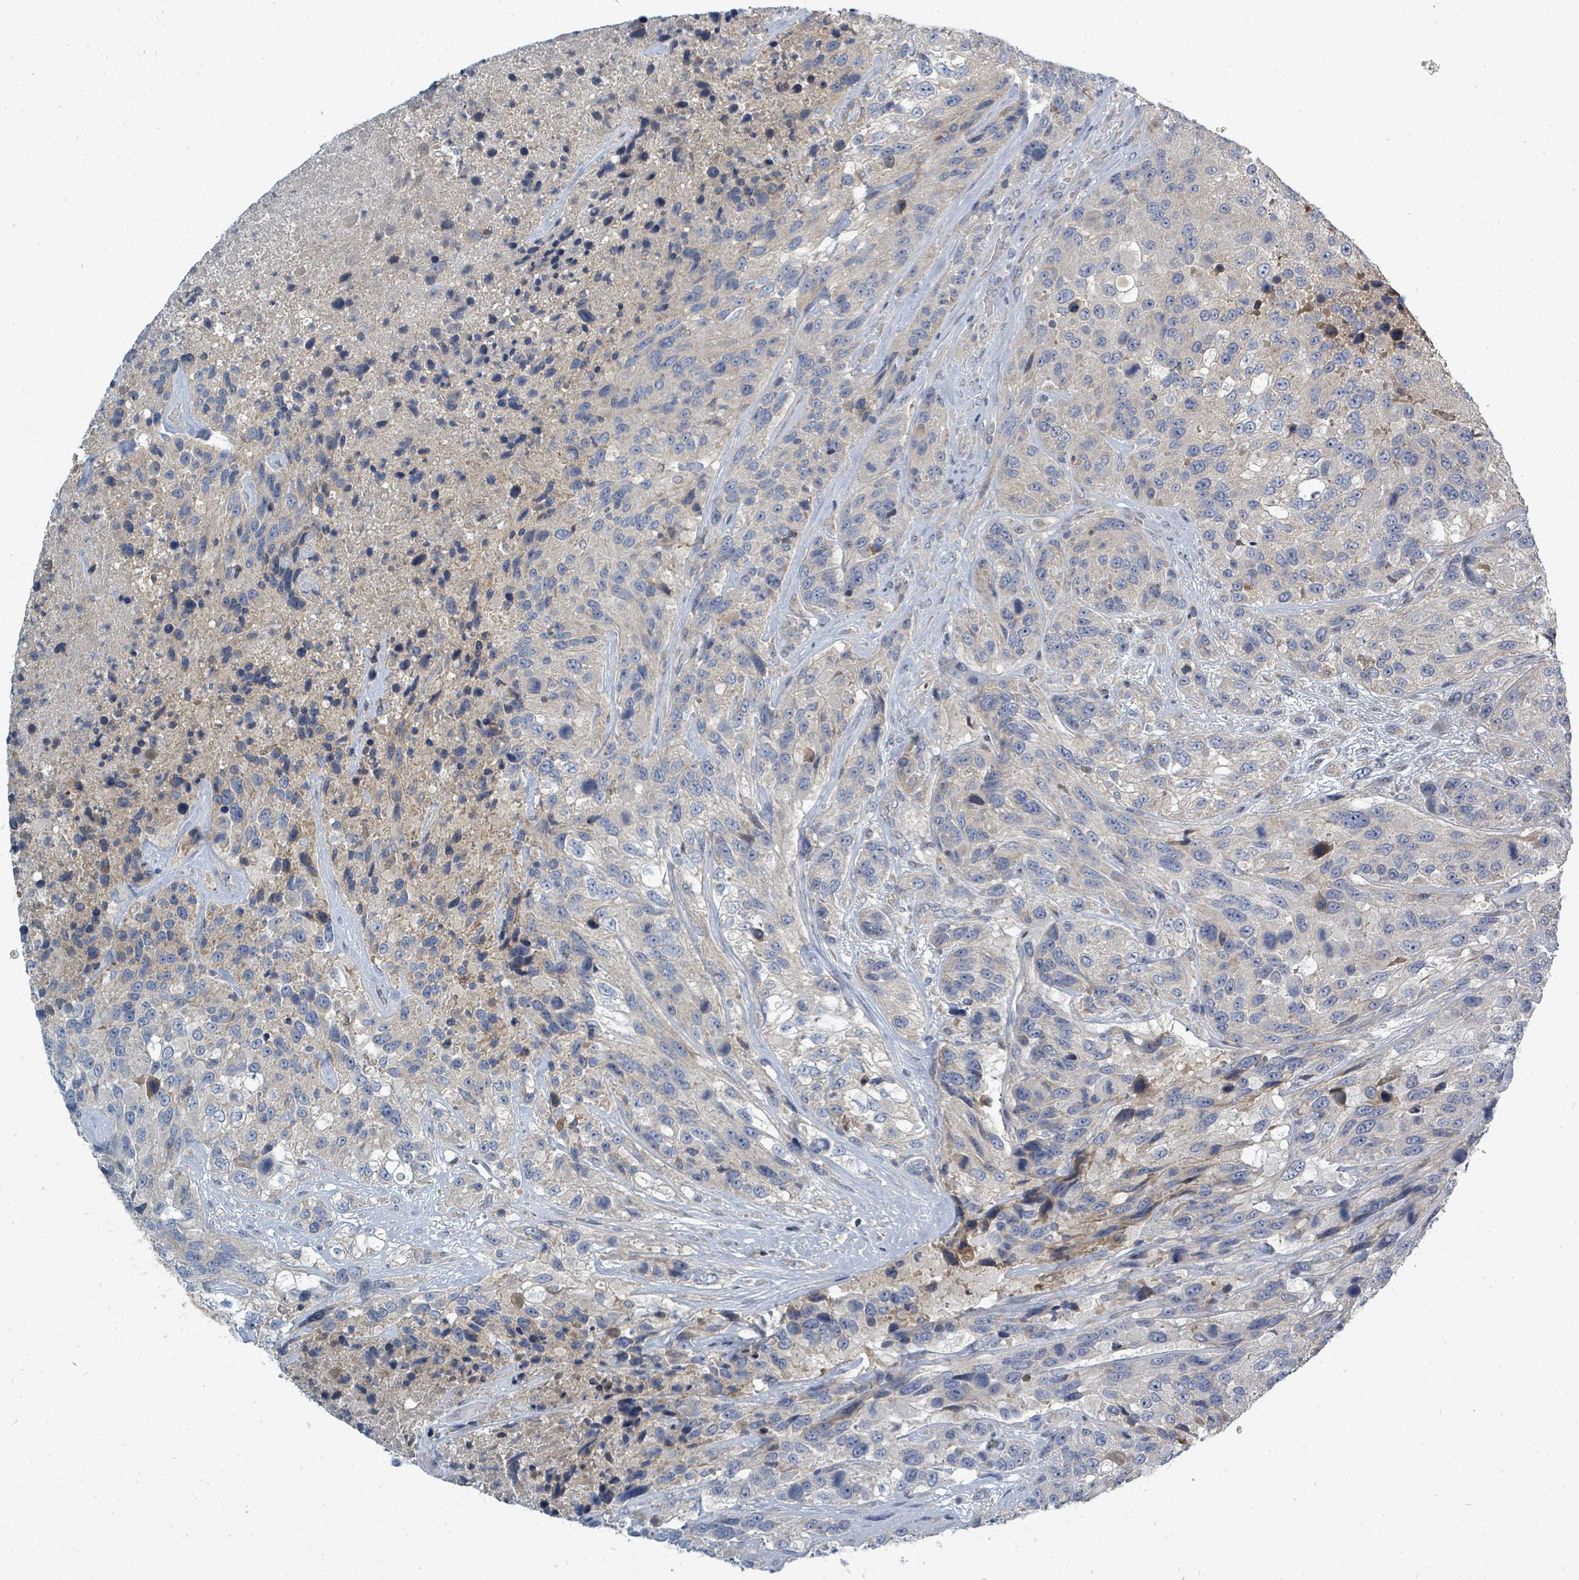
{"staining": {"intensity": "negative", "quantity": "none", "location": "none"}, "tissue": "urothelial cancer", "cell_type": "Tumor cells", "image_type": "cancer", "snomed": [{"axis": "morphology", "description": "Urothelial carcinoma, High grade"}, {"axis": "topography", "description": "Urinary bladder"}], "caption": "The photomicrograph reveals no staining of tumor cells in high-grade urothelial carcinoma. (DAB immunohistochemistry with hematoxylin counter stain).", "gene": "SLC25A23", "patient": {"sex": "female", "age": 70}}